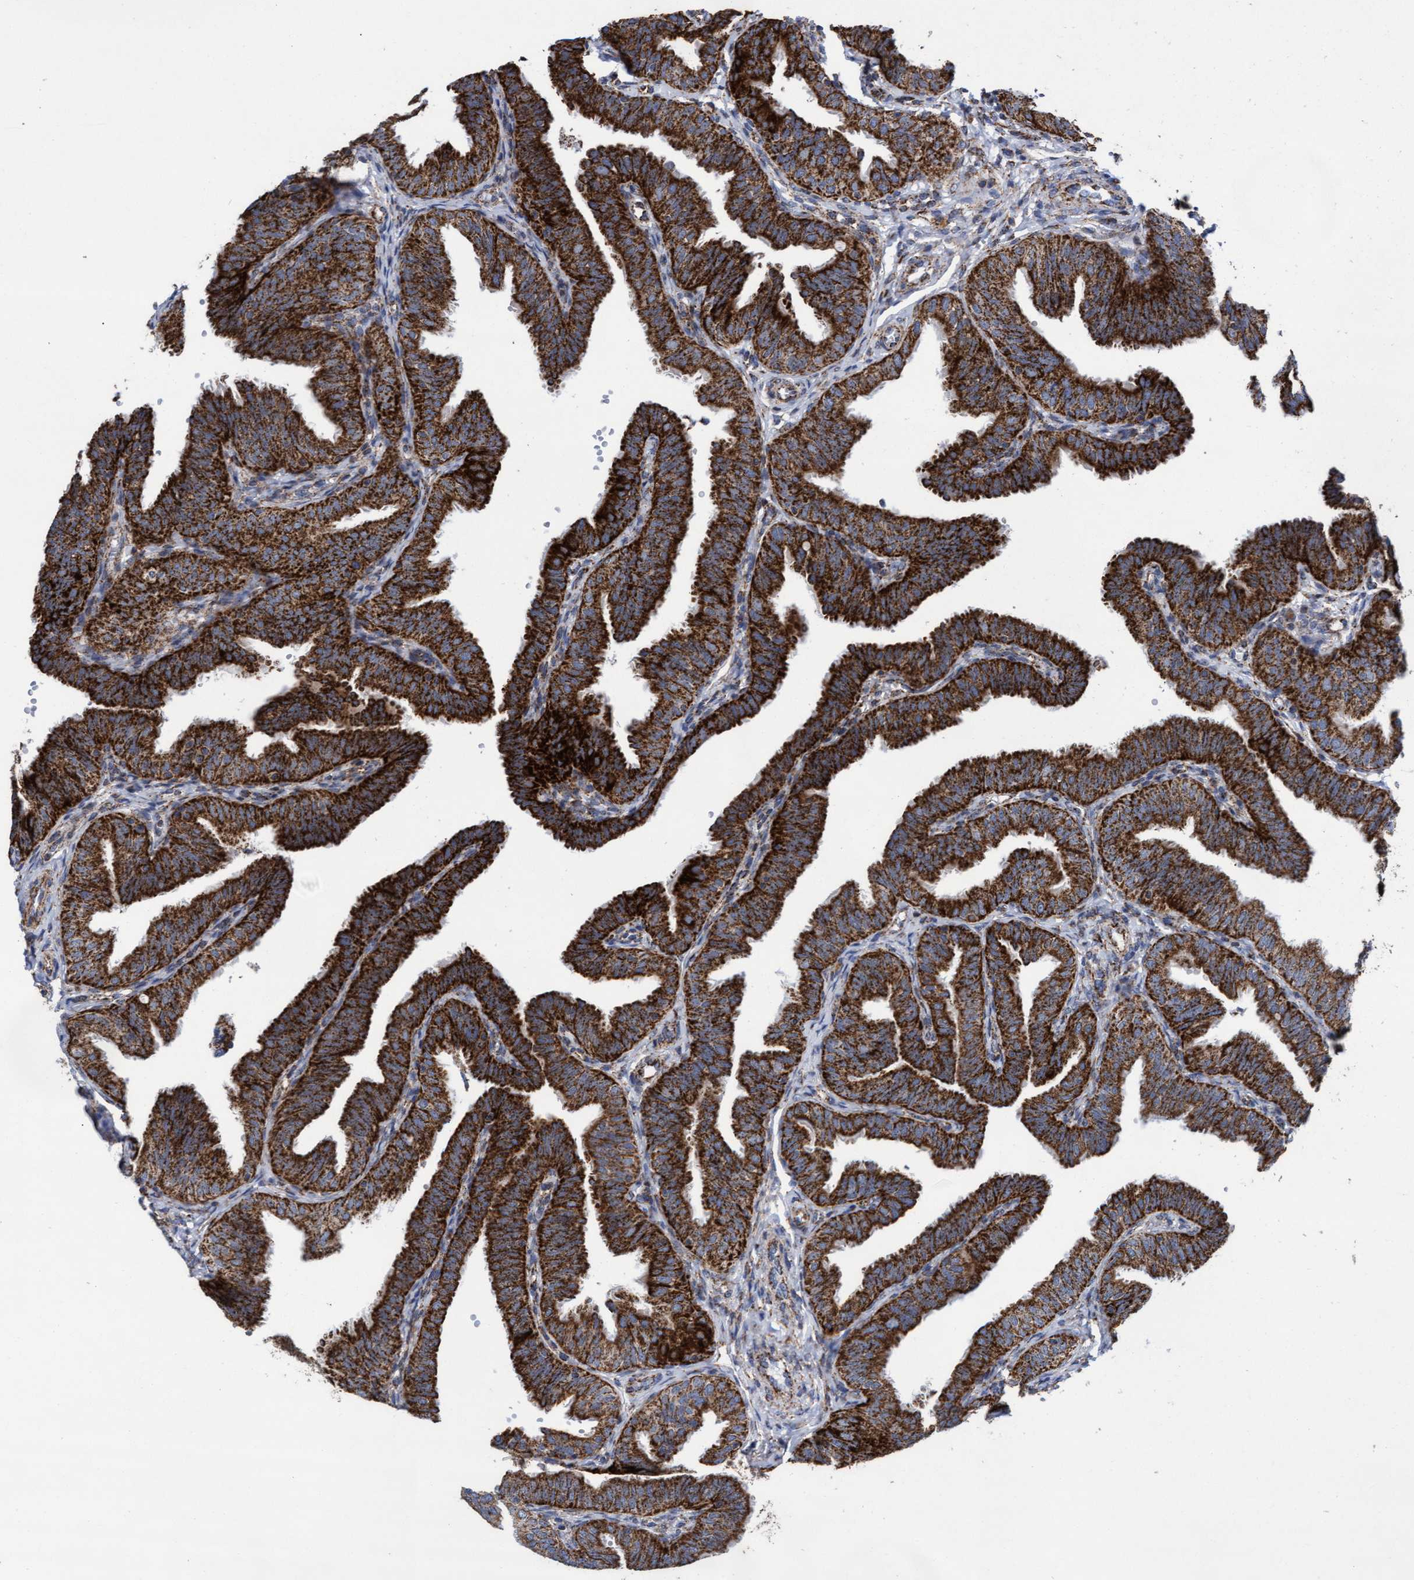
{"staining": {"intensity": "strong", "quantity": ">75%", "location": "cytoplasmic/membranous"}, "tissue": "fallopian tube", "cell_type": "Glandular cells", "image_type": "normal", "snomed": [{"axis": "morphology", "description": "Normal tissue, NOS"}, {"axis": "topography", "description": "Fallopian tube"}], "caption": "Approximately >75% of glandular cells in normal fallopian tube show strong cytoplasmic/membranous protein expression as visualized by brown immunohistochemical staining.", "gene": "MRPL38", "patient": {"sex": "female", "age": 35}}